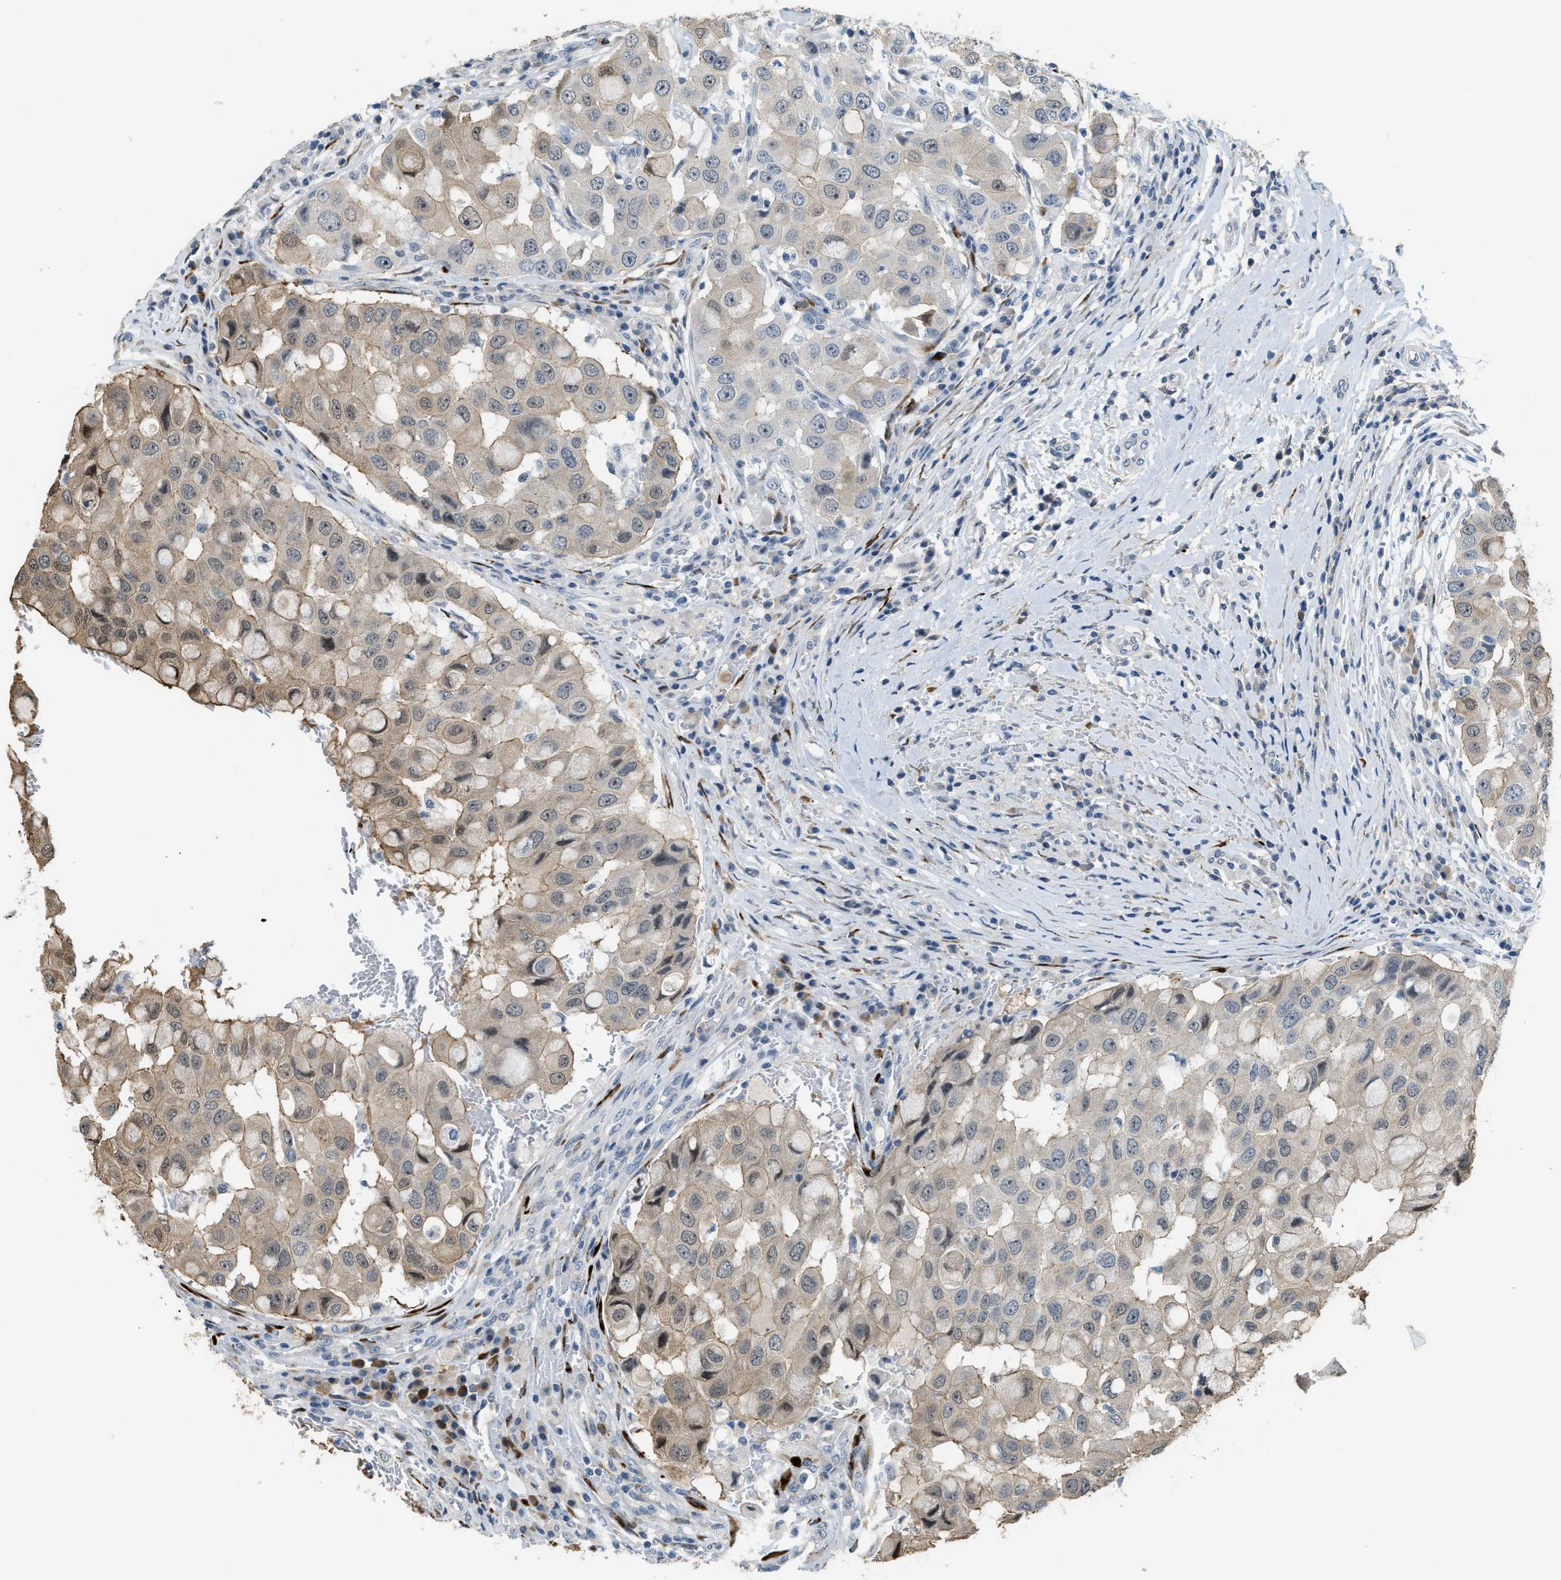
{"staining": {"intensity": "weak", "quantity": ">75%", "location": "cytoplasmic/membranous"}, "tissue": "breast cancer", "cell_type": "Tumor cells", "image_type": "cancer", "snomed": [{"axis": "morphology", "description": "Duct carcinoma"}, {"axis": "topography", "description": "Breast"}], "caption": "Immunohistochemistry (IHC) micrograph of neoplastic tissue: human breast cancer stained using immunohistochemistry reveals low levels of weak protein expression localized specifically in the cytoplasmic/membranous of tumor cells, appearing as a cytoplasmic/membranous brown color.", "gene": "TMEM154", "patient": {"sex": "female", "age": 27}}